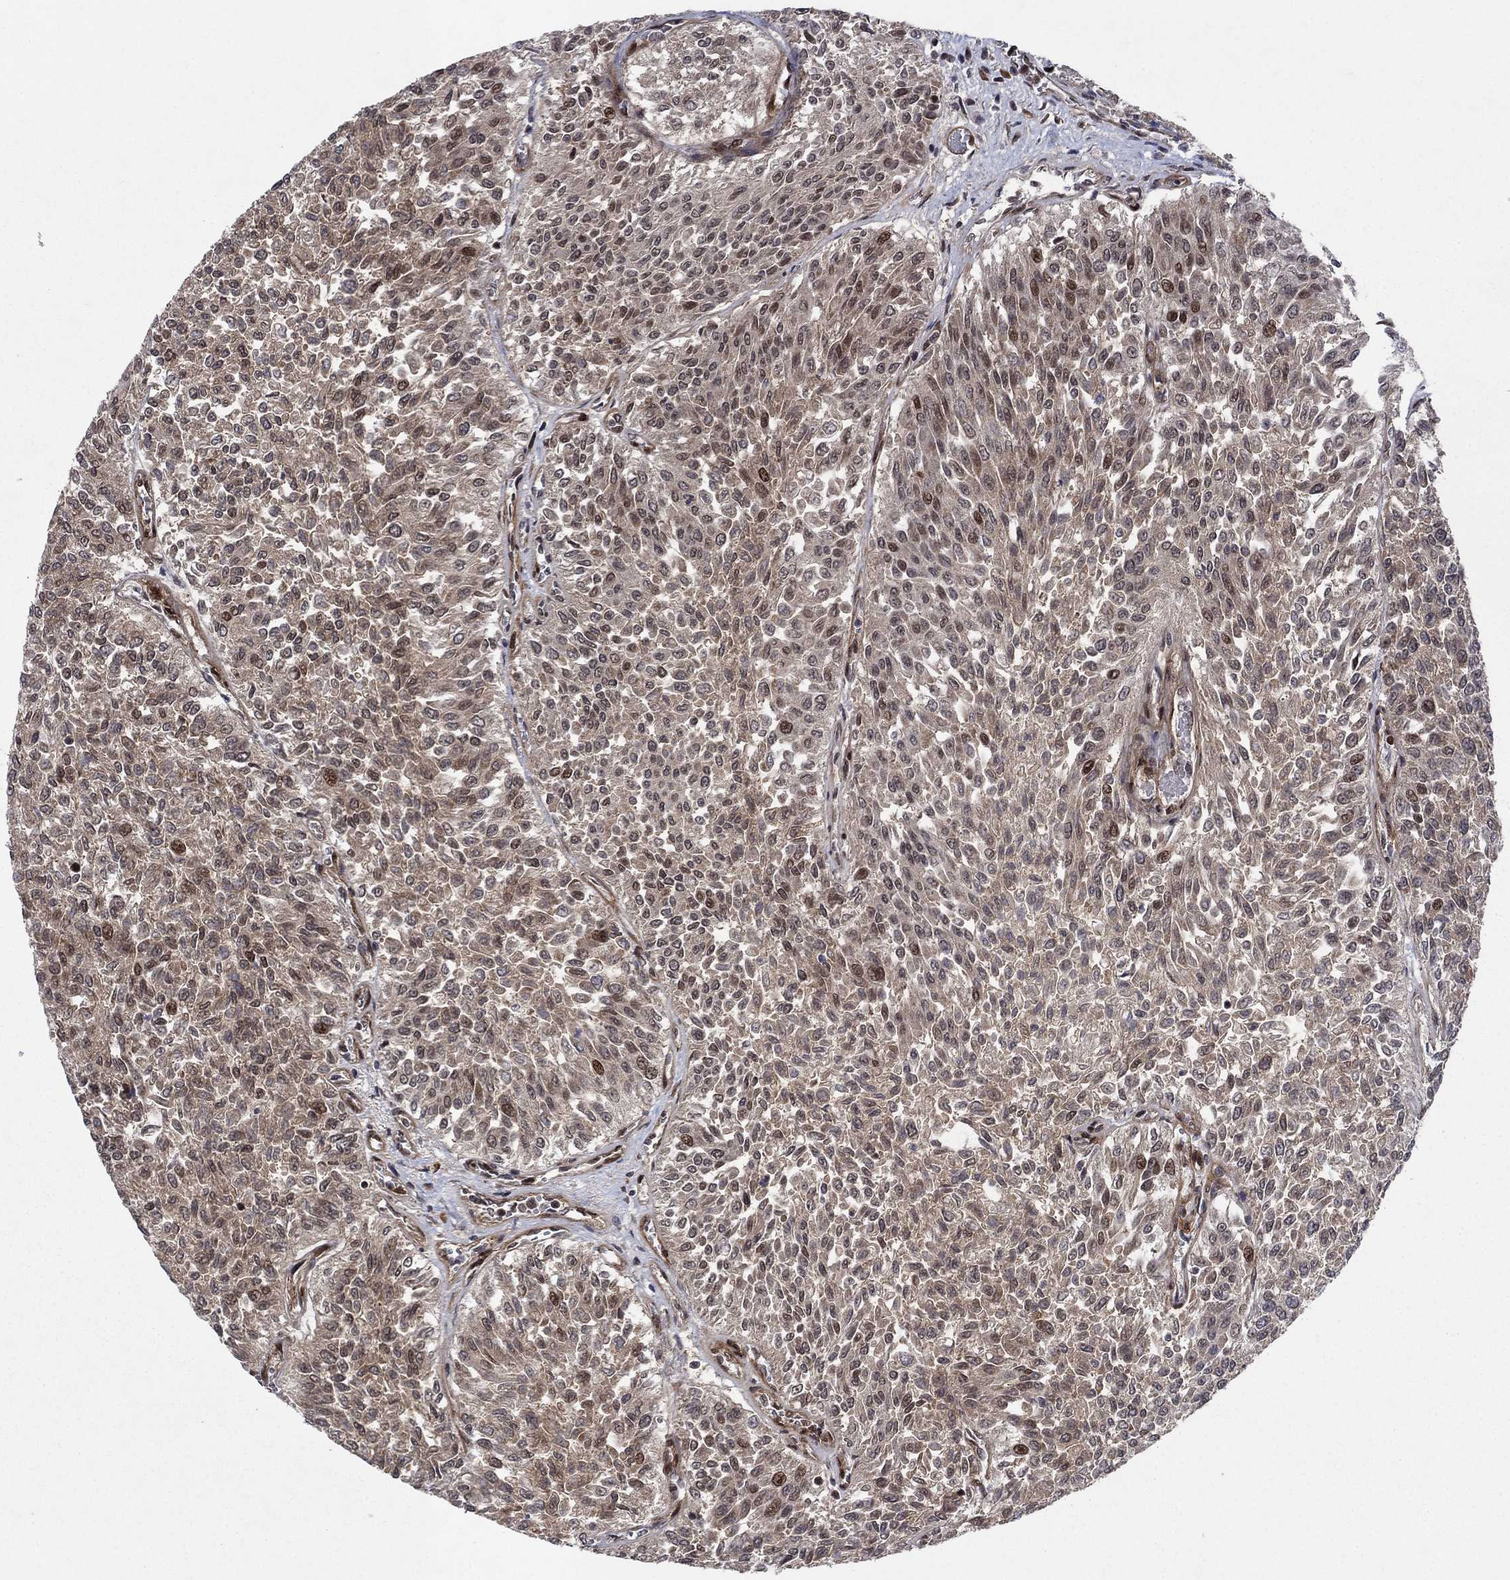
{"staining": {"intensity": "moderate", "quantity": "<25%", "location": "nuclear"}, "tissue": "urothelial cancer", "cell_type": "Tumor cells", "image_type": "cancer", "snomed": [{"axis": "morphology", "description": "Urothelial carcinoma, Low grade"}, {"axis": "topography", "description": "Urinary bladder"}], "caption": "Tumor cells demonstrate moderate nuclear expression in approximately <25% of cells in urothelial carcinoma (low-grade). The protein is shown in brown color, while the nuclei are stained blue.", "gene": "PRICKLE4", "patient": {"sex": "male", "age": 78}}